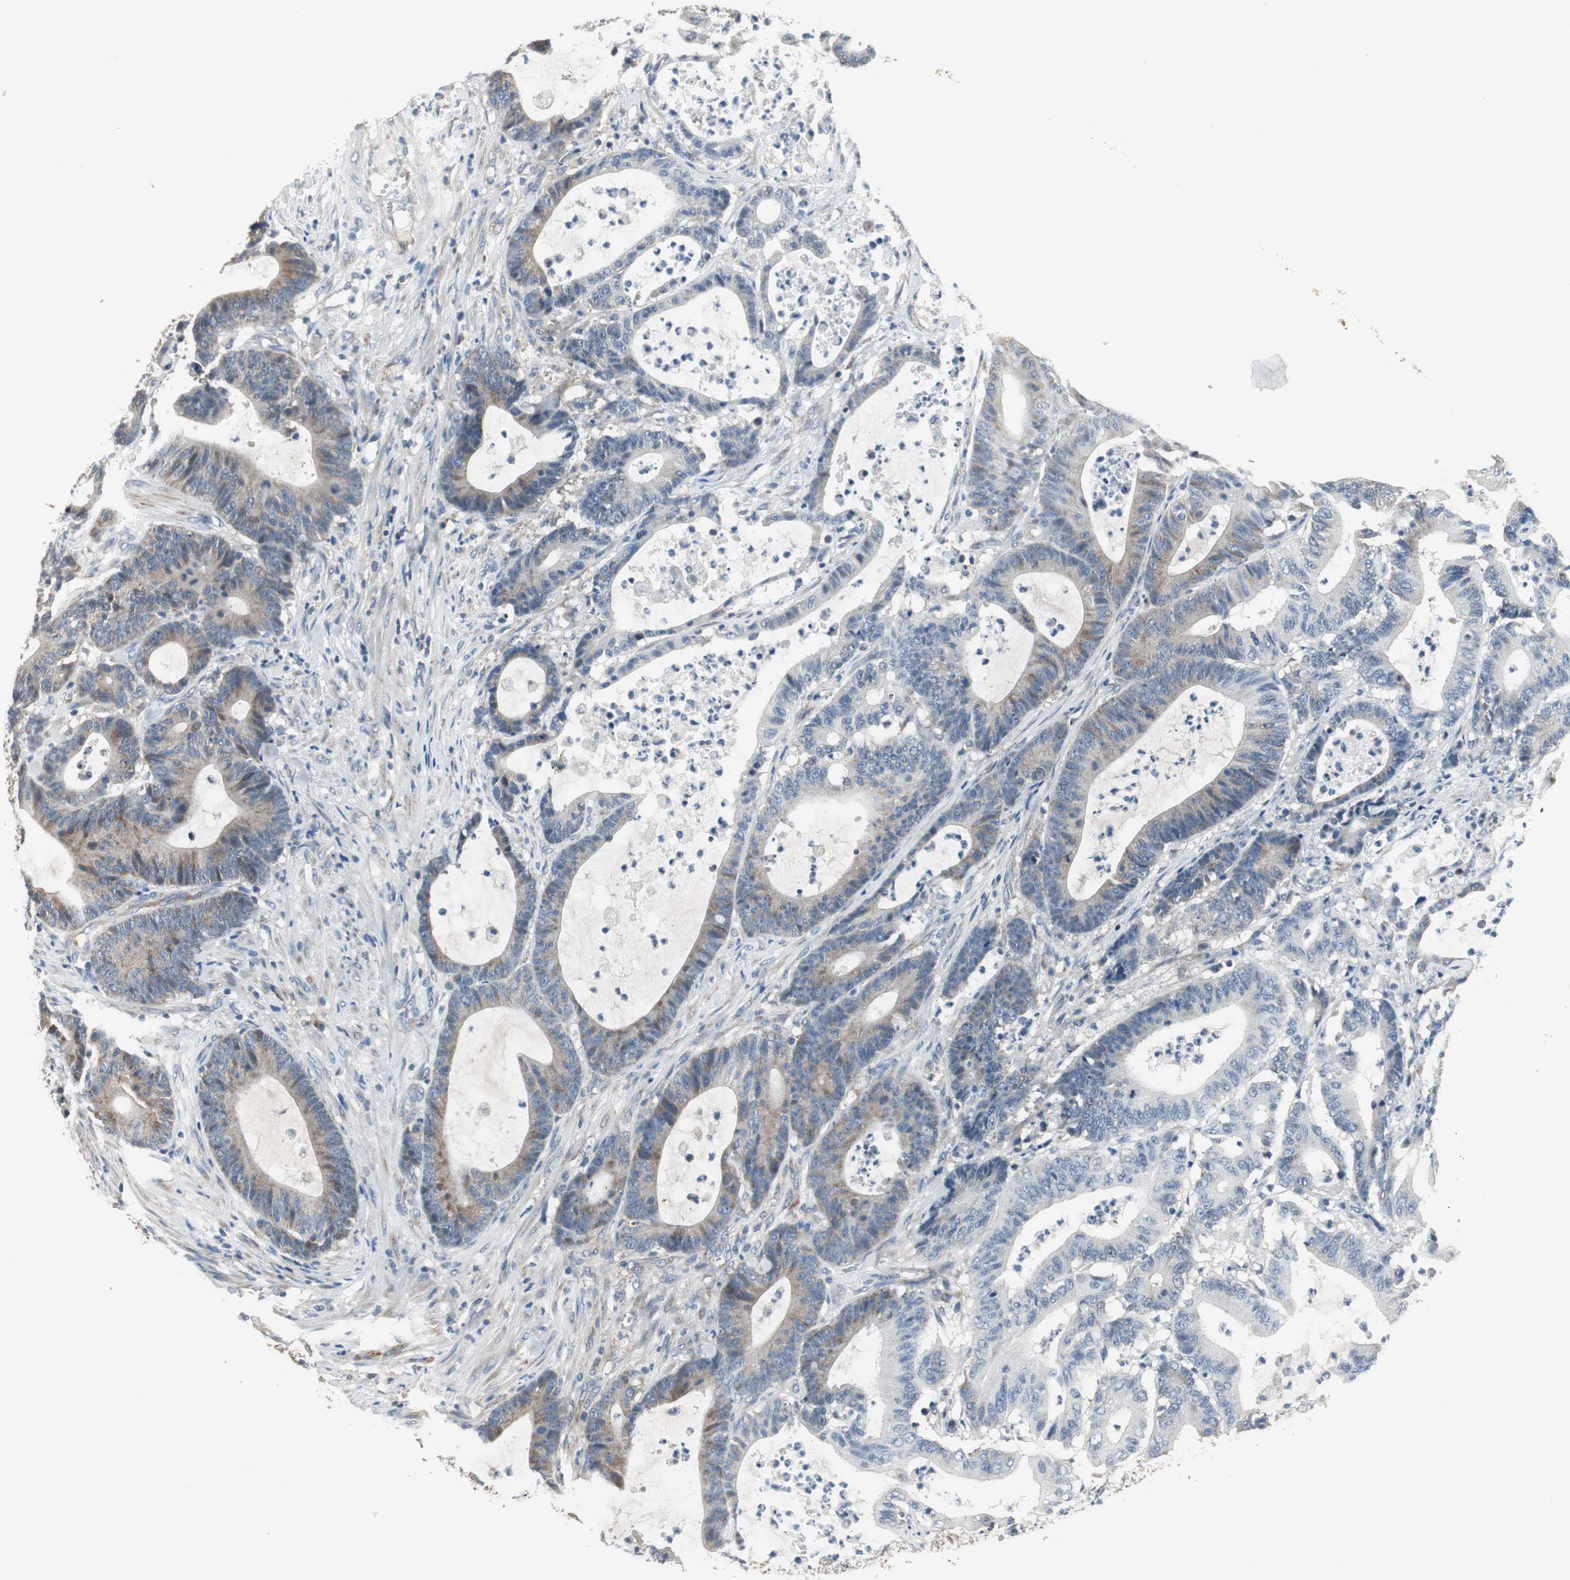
{"staining": {"intensity": "weak", "quantity": ">75%", "location": "cytoplasmic/membranous"}, "tissue": "colorectal cancer", "cell_type": "Tumor cells", "image_type": "cancer", "snomed": [{"axis": "morphology", "description": "Adenocarcinoma, NOS"}, {"axis": "topography", "description": "Colon"}], "caption": "Immunohistochemistry (IHC) (DAB (3,3'-diaminobenzidine)) staining of colorectal adenocarcinoma reveals weak cytoplasmic/membranous protein positivity in about >75% of tumor cells. The protein of interest is shown in brown color, while the nuclei are stained blue.", "gene": "MSTO1", "patient": {"sex": "female", "age": 84}}